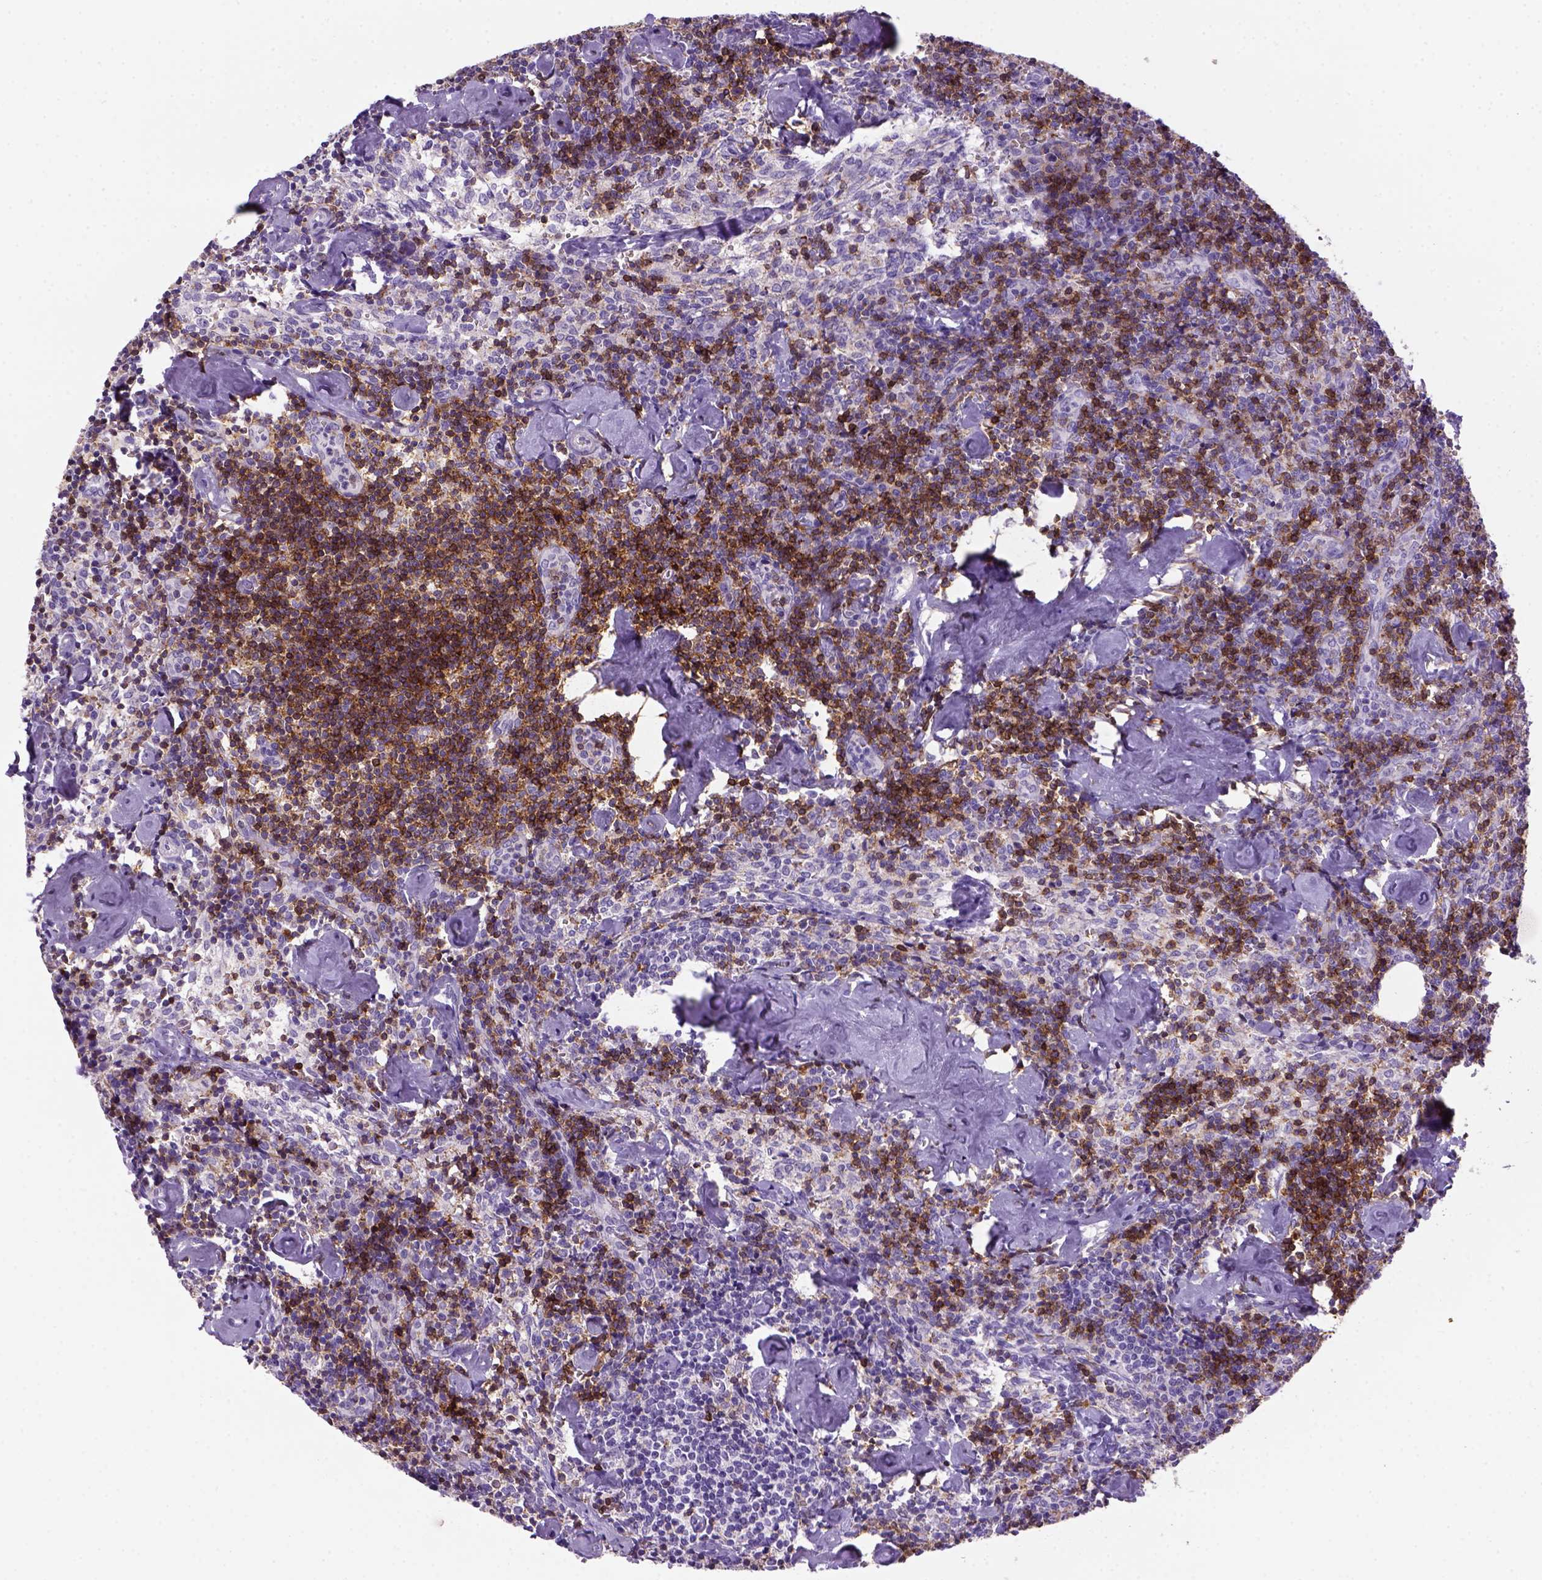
{"staining": {"intensity": "strong", "quantity": "<25%", "location": "cytoplasmic/membranous"}, "tissue": "lymph node", "cell_type": "Germinal center cells", "image_type": "normal", "snomed": [{"axis": "morphology", "description": "Normal tissue, NOS"}, {"axis": "topography", "description": "Lymph node"}], "caption": "The immunohistochemical stain highlights strong cytoplasmic/membranous expression in germinal center cells of normal lymph node. Using DAB (3,3'-diaminobenzidine) (brown) and hematoxylin (blue) stains, captured at high magnification using brightfield microscopy.", "gene": "CD3E", "patient": {"sex": "female", "age": 50}}